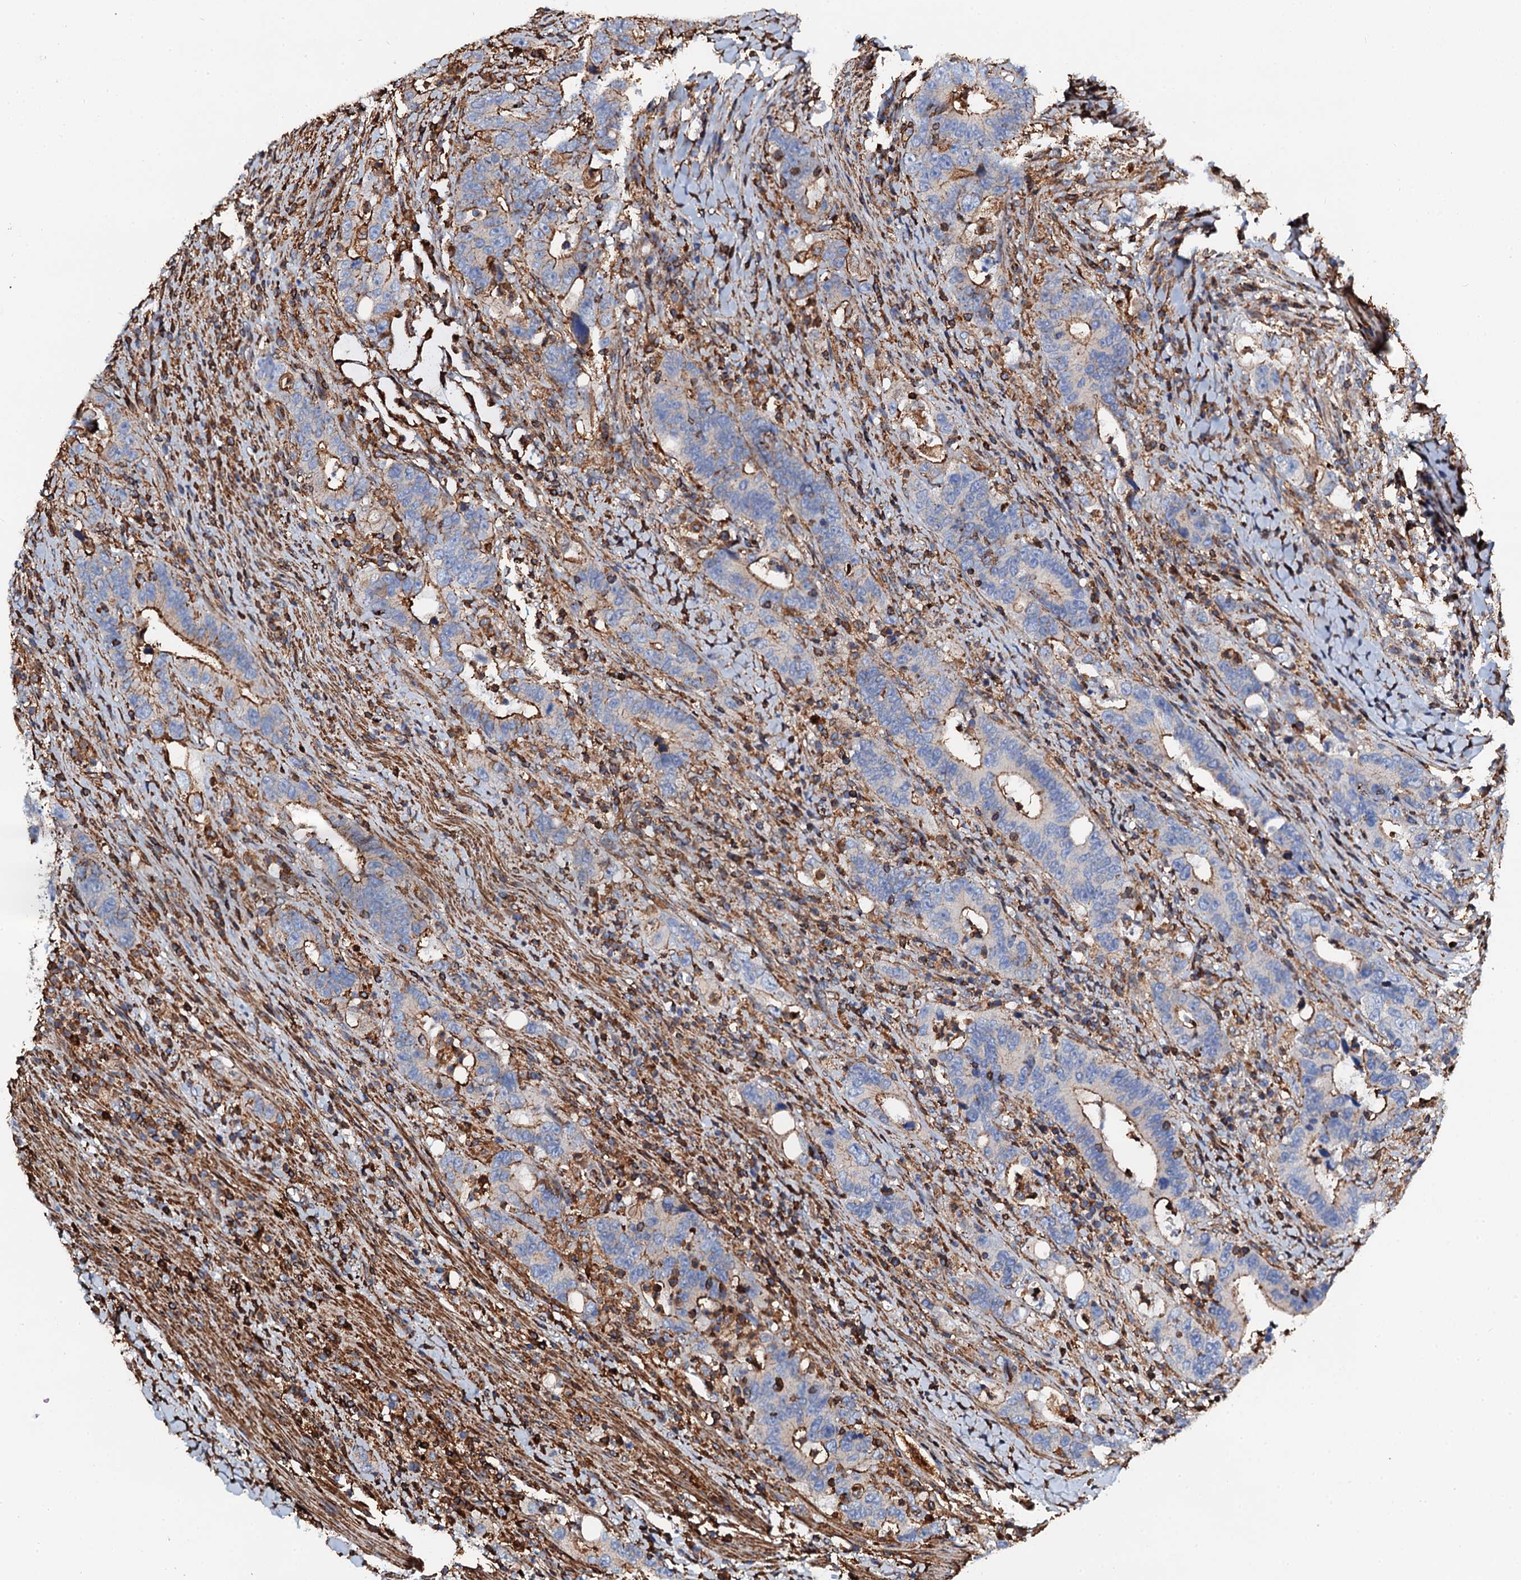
{"staining": {"intensity": "moderate", "quantity": "<25%", "location": "cytoplasmic/membranous"}, "tissue": "colorectal cancer", "cell_type": "Tumor cells", "image_type": "cancer", "snomed": [{"axis": "morphology", "description": "Adenocarcinoma, NOS"}, {"axis": "topography", "description": "Colon"}], "caption": "High-power microscopy captured an immunohistochemistry micrograph of colorectal adenocarcinoma, revealing moderate cytoplasmic/membranous staining in approximately <25% of tumor cells.", "gene": "INTS10", "patient": {"sex": "female", "age": 75}}